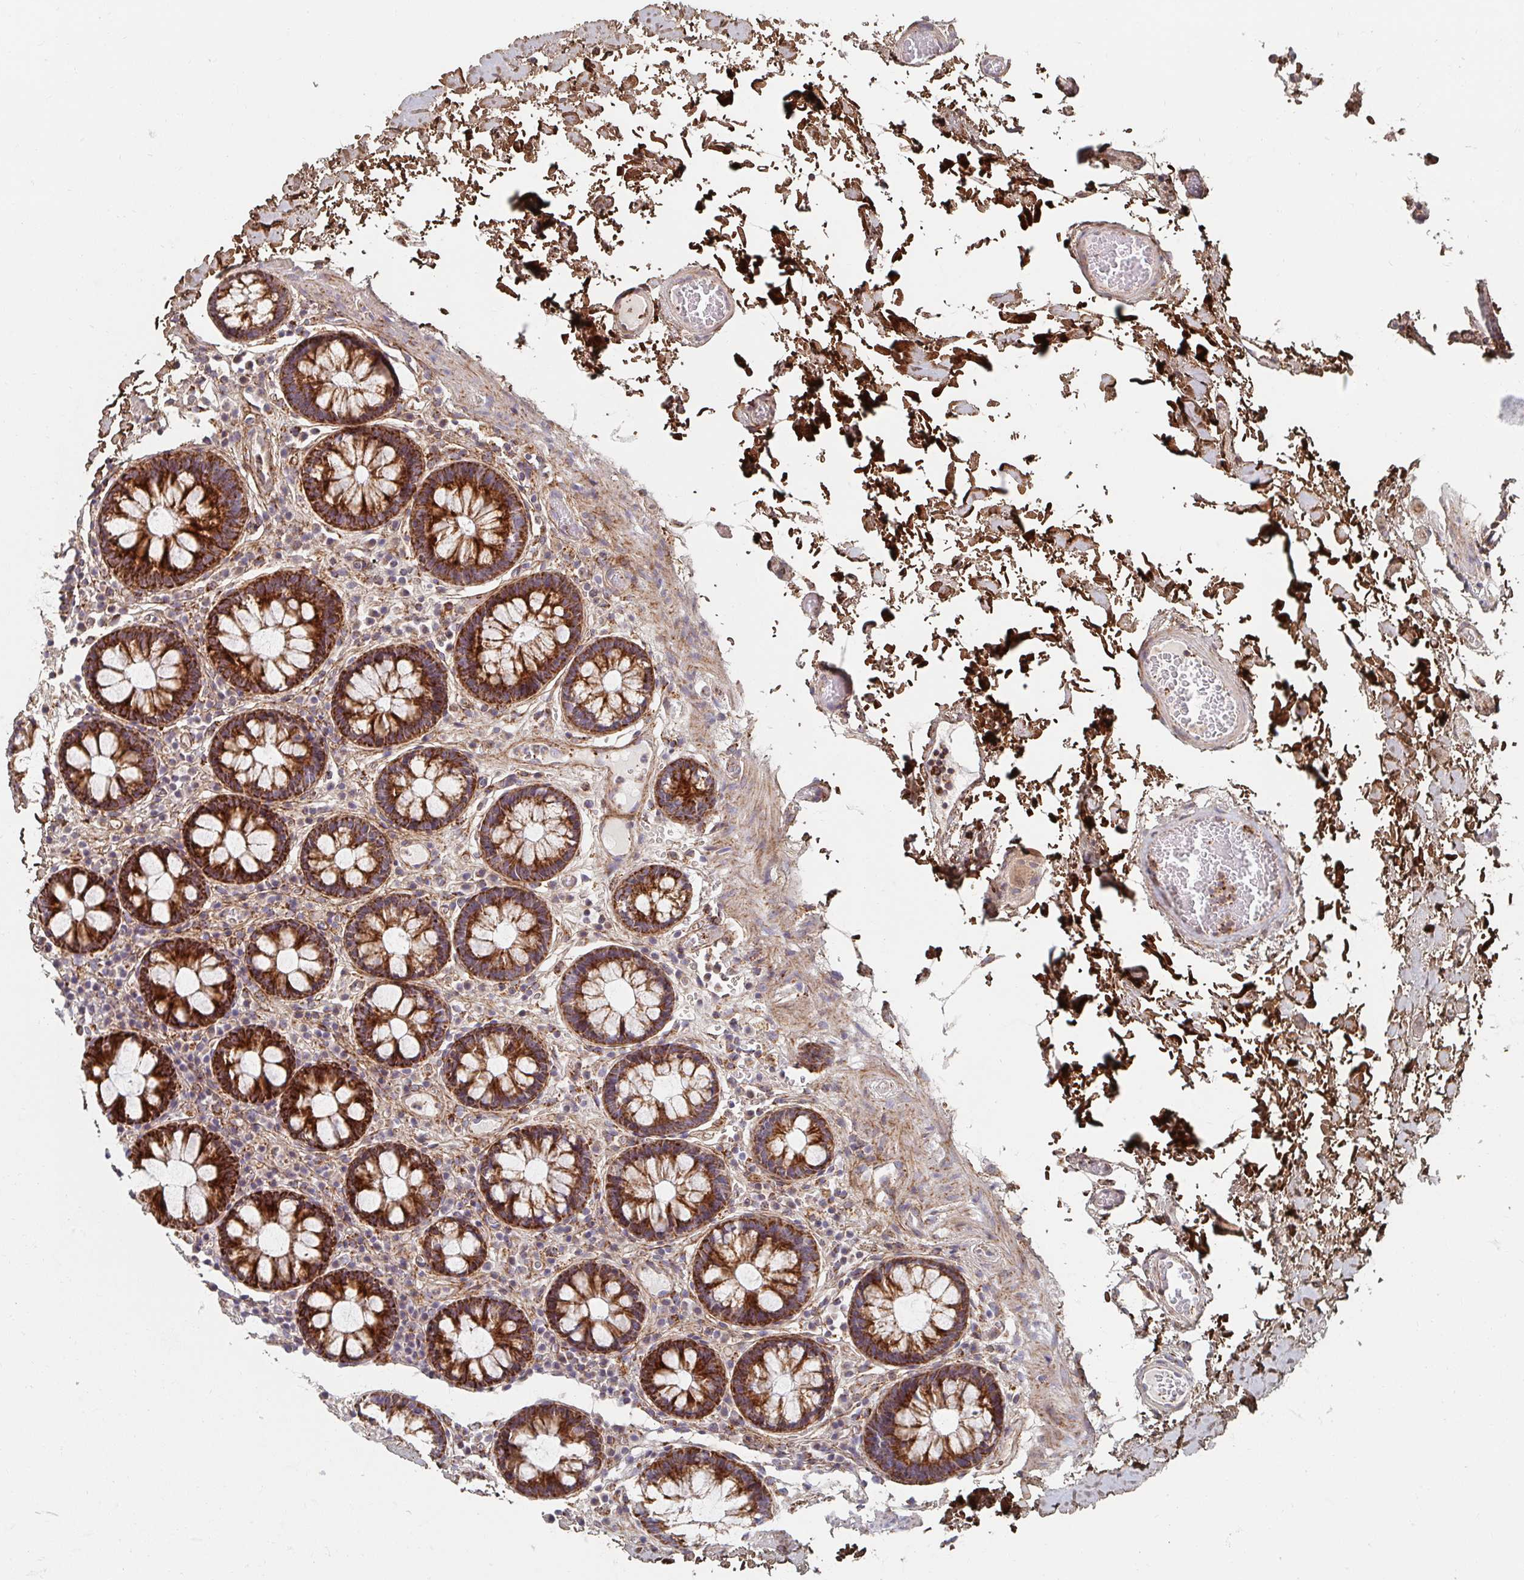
{"staining": {"intensity": "moderate", "quantity": ">75%", "location": "cytoplasmic/membranous"}, "tissue": "colon", "cell_type": "Endothelial cells", "image_type": "normal", "snomed": [{"axis": "morphology", "description": "Normal tissue, NOS"}, {"axis": "topography", "description": "Colon"}, {"axis": "topography", "description": "Peripheral nerve tissue"}], "caption": "Protein analysis of benign colon exhibits moderate cytoplasmic/membranous staining in about >75% of endothelial cells.", "gene": "MAVS", "patient": {"sex": "male", "age": 84}}